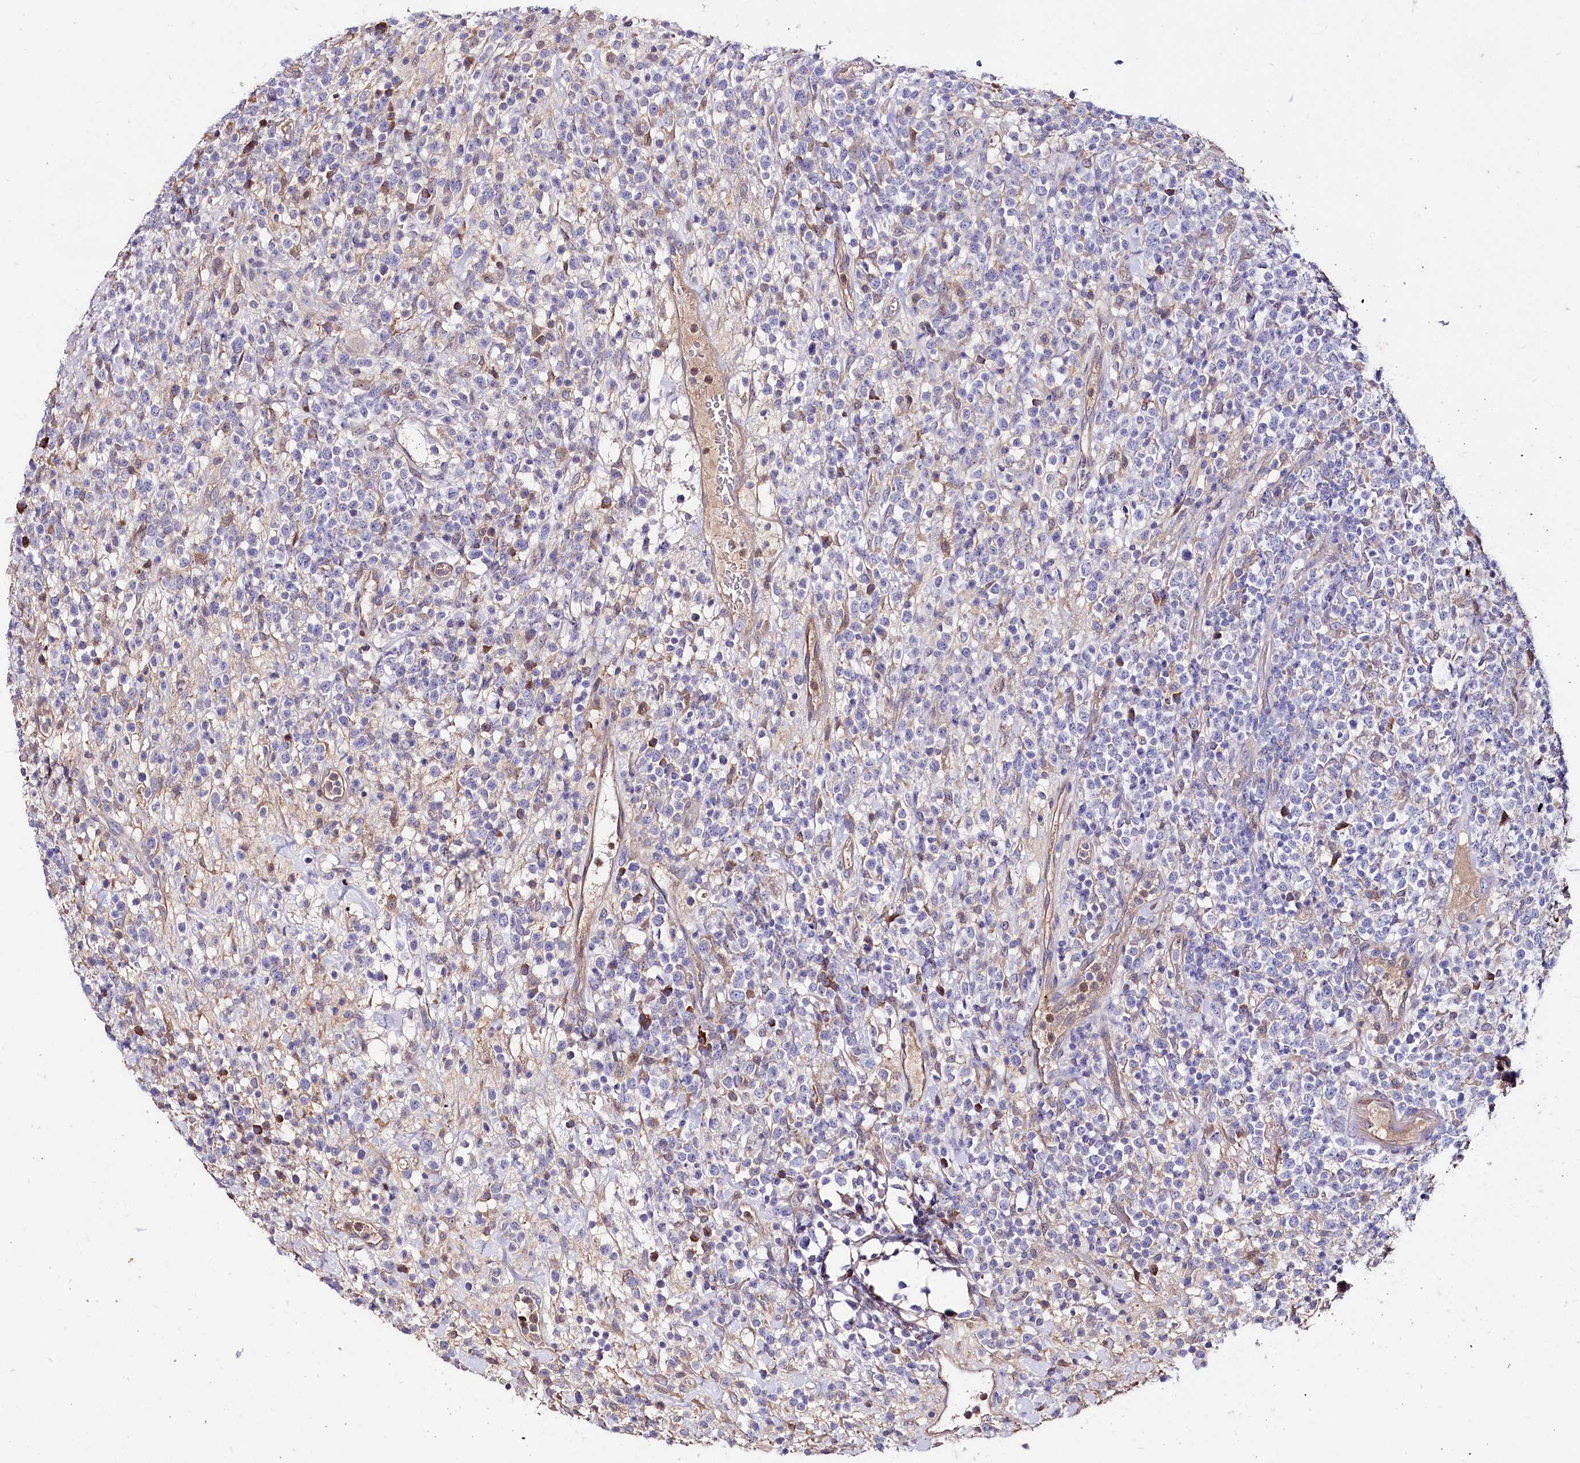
{"staining": {"intensity": "negative", "quantity": "none", "location": "none"}, "tissue": "lymphoma", "cell_type": "Tumor cells", "image_type": "cancer", "snomed": [{"axis": "morphology", "description": "Malignant lymphoma, non-Hodgkin's type, High grade"}, {"axis": "topography", "description": "Colon"}], "caption": "This photomicrograph is of lymphoma stained with IHC to label a protein in brown with the nuclei are counter-stained blue. There is no staining in tumor cells. (DAB (3,3'-diaminobenzidine) immunohistochemistry visualized using brightfield microscopy, high magnification).", "gene": "IL17RD", "patient": {"sex": "female", "age": 53}}